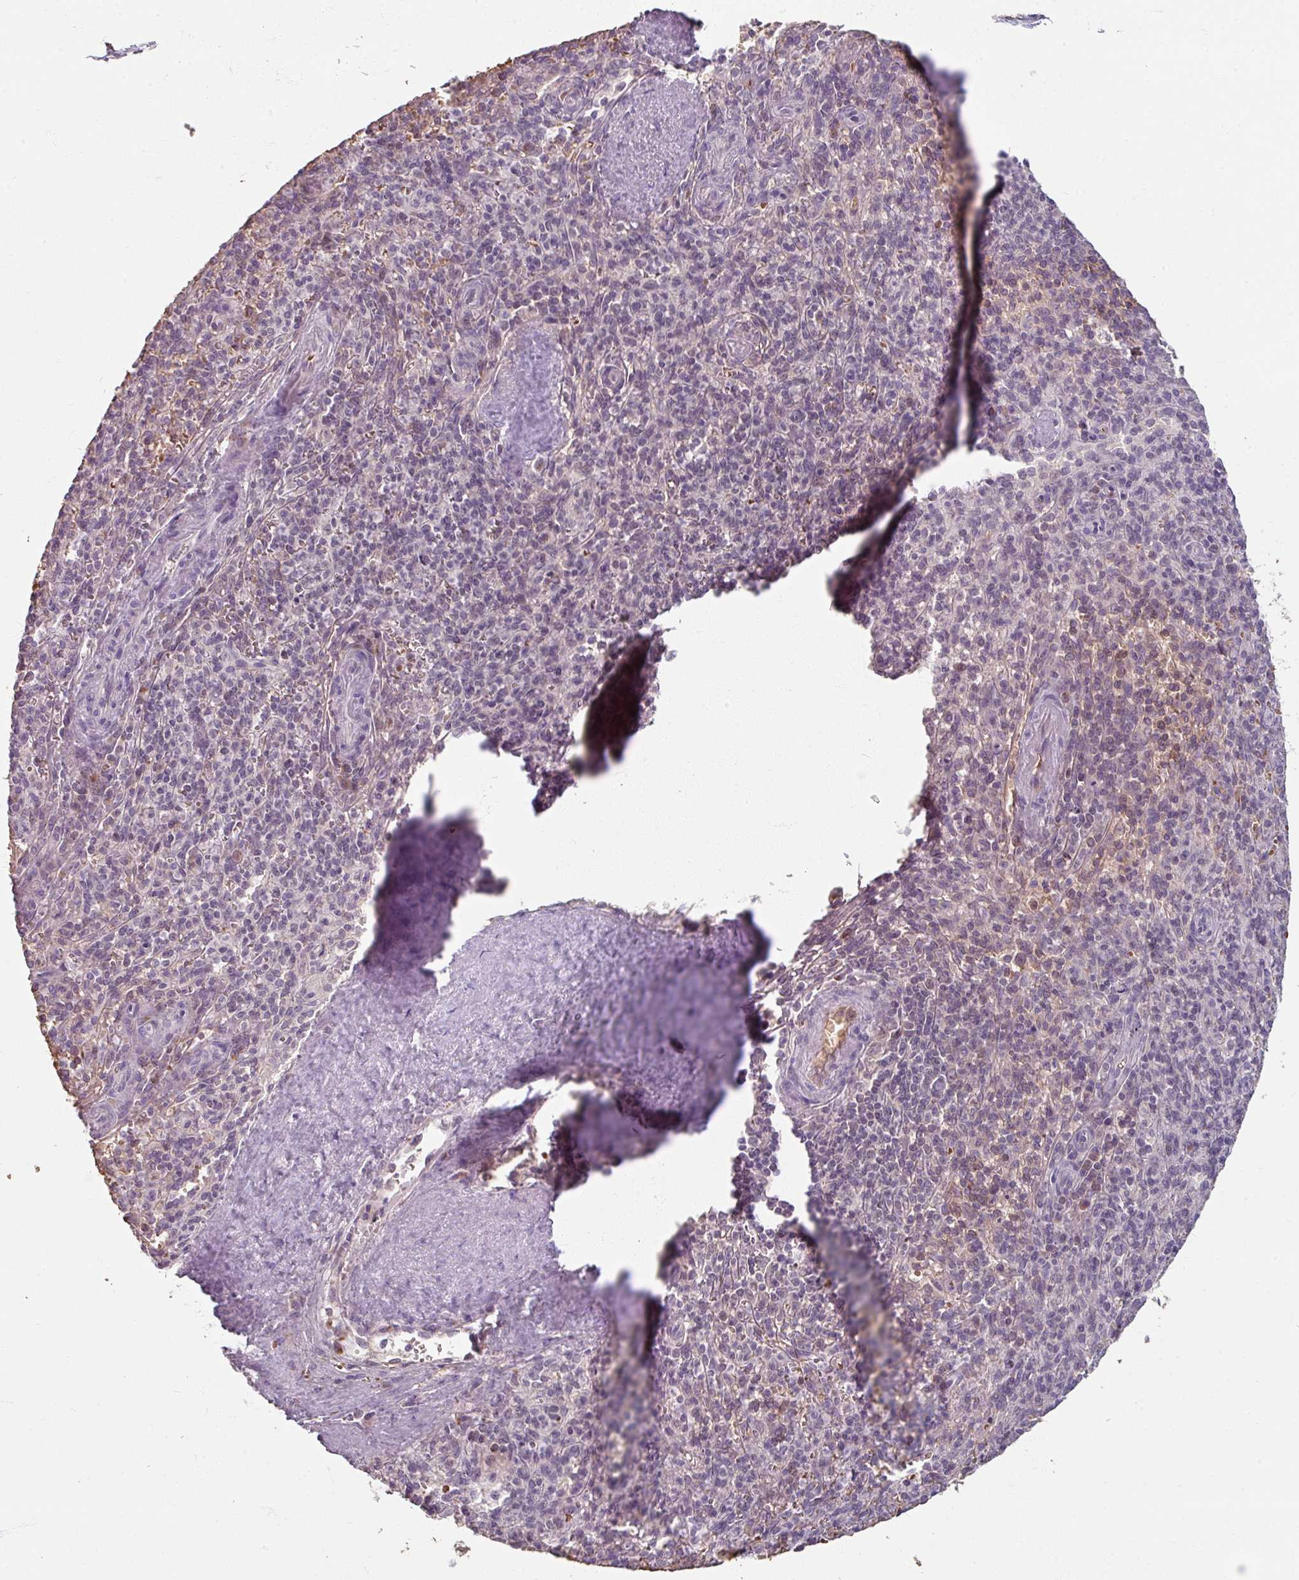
{"staining": {"intensity": "negative", "quantity": "none", "location": "none"}, "tissue": "spleen", "cell_type": "Cells in red pulp", "image_type": "normal", "snomed": [{"axis": "morphology", "description": "Normal tissue, NOS"}, {"axis": "topography", "description": "Spleen"}], "caption": "Spleen was stained to show a protein in brown. There is no significant staining in cells in red pulp. Brightfield microscopy of immunohistochemistry stained with DAB (brown) and hematoxylin (blue), captured at high magnification.", "gene": "KMT5C", "patient": {"sex": "female", "age": 70}}